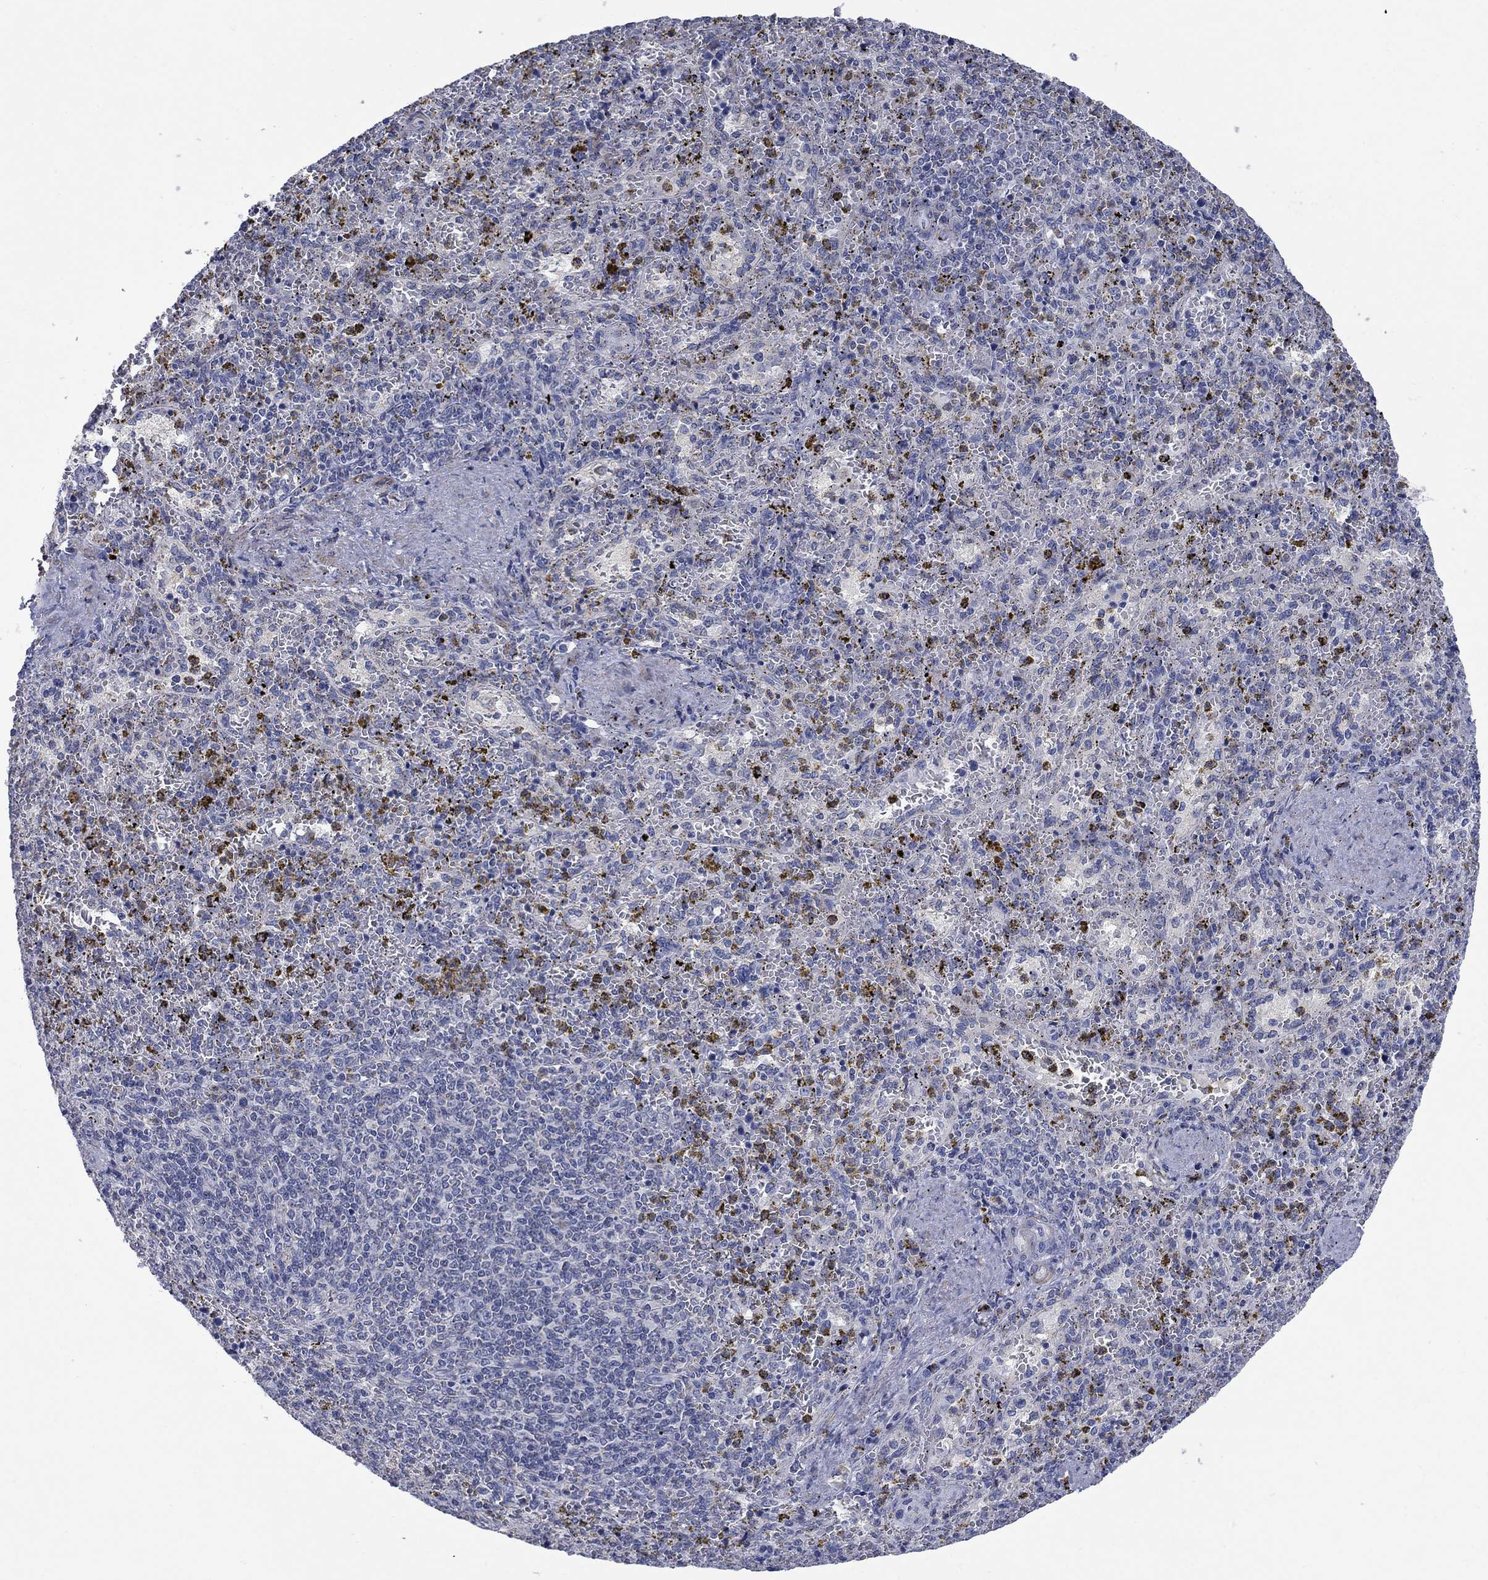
{"staining": {"intensity": "negative", "quantity": "none", "location": "none"}, "tissue": "spleen", "cell_type": "Cells in red pulp", "image_type": "normal", "snomed": [{"axis": "morphology", "description": "Normal tissue, NOS"}, {"axis": "topography", "description": "Spleen"}], "caption": "Immunohistochemistry micrograph of normal human spleen stained for a protein (brown), which demonstrates no expression in cells in red pulp. Brightfield microscopy of immunohistochemistry (IHC) stained with DAB (3,3'-diaminobenzidine) (brown) and hematoxylin (blue), captured at high magnification.", "gene": "FRK", "patient": {"sex": "female", "age": 50}}